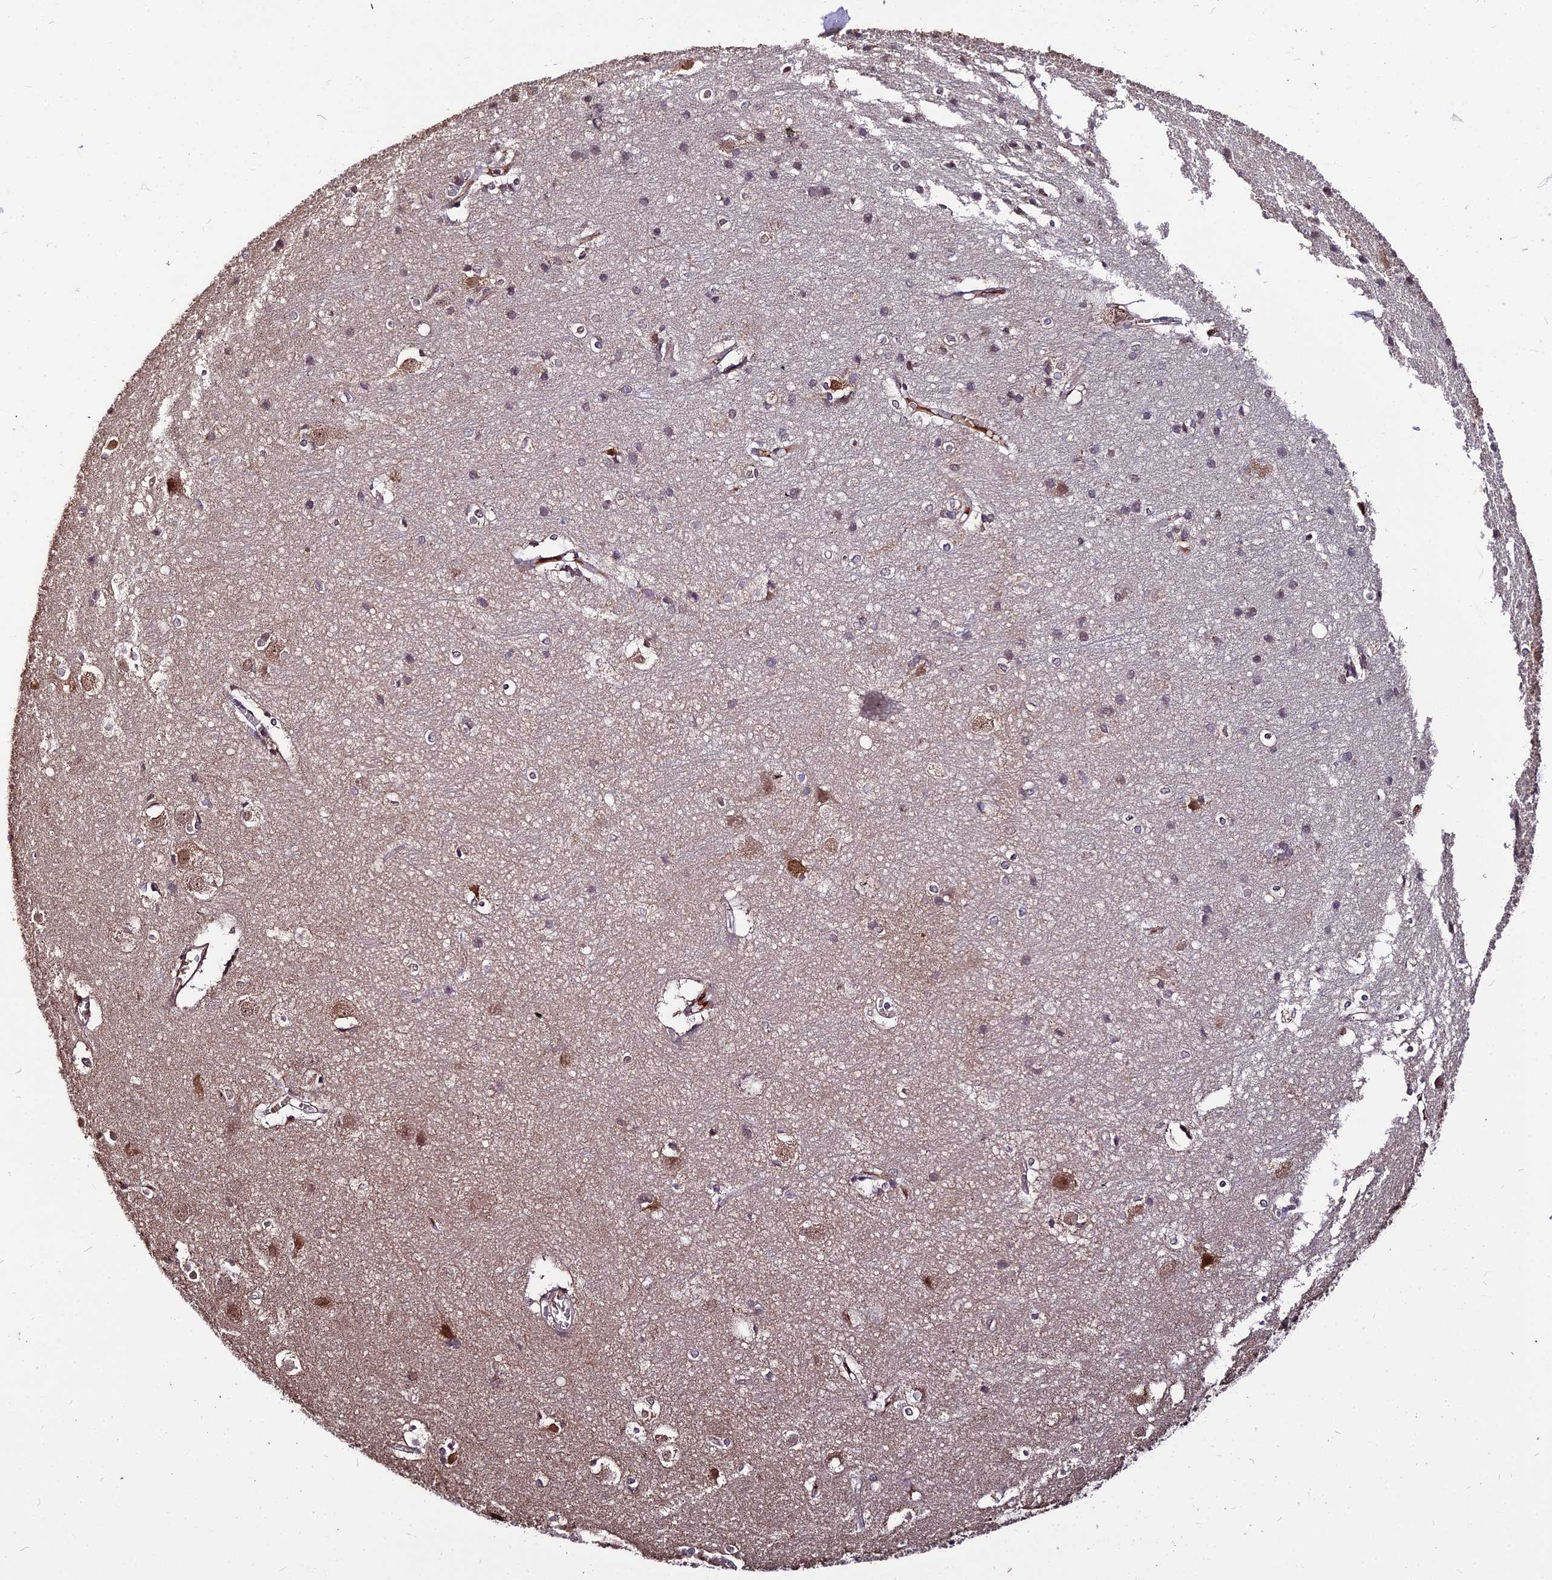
{"staining": {"intensity": "moderate", "quantity": ">75%", "location": "cytoplasmic/membranous"}, "tissue": "cerebral cortex", "cell_type": "Endothelial cells", "image_type": "normal", "snomed": [{"axis": "morphology", "description": "Normal tissue, NOS"}, {"axis": "topography", "description": "Cerebral cortex"}], "caption": "This photomicrograph displays immunohistochemistry staining of benign cerebral cortex, with medium moderate cytoplasmic/membranous positivity in approximately >75% of endothelial cells.", "gene": "ZDBF2", "patient": {"sex": "male", "age": 54}}